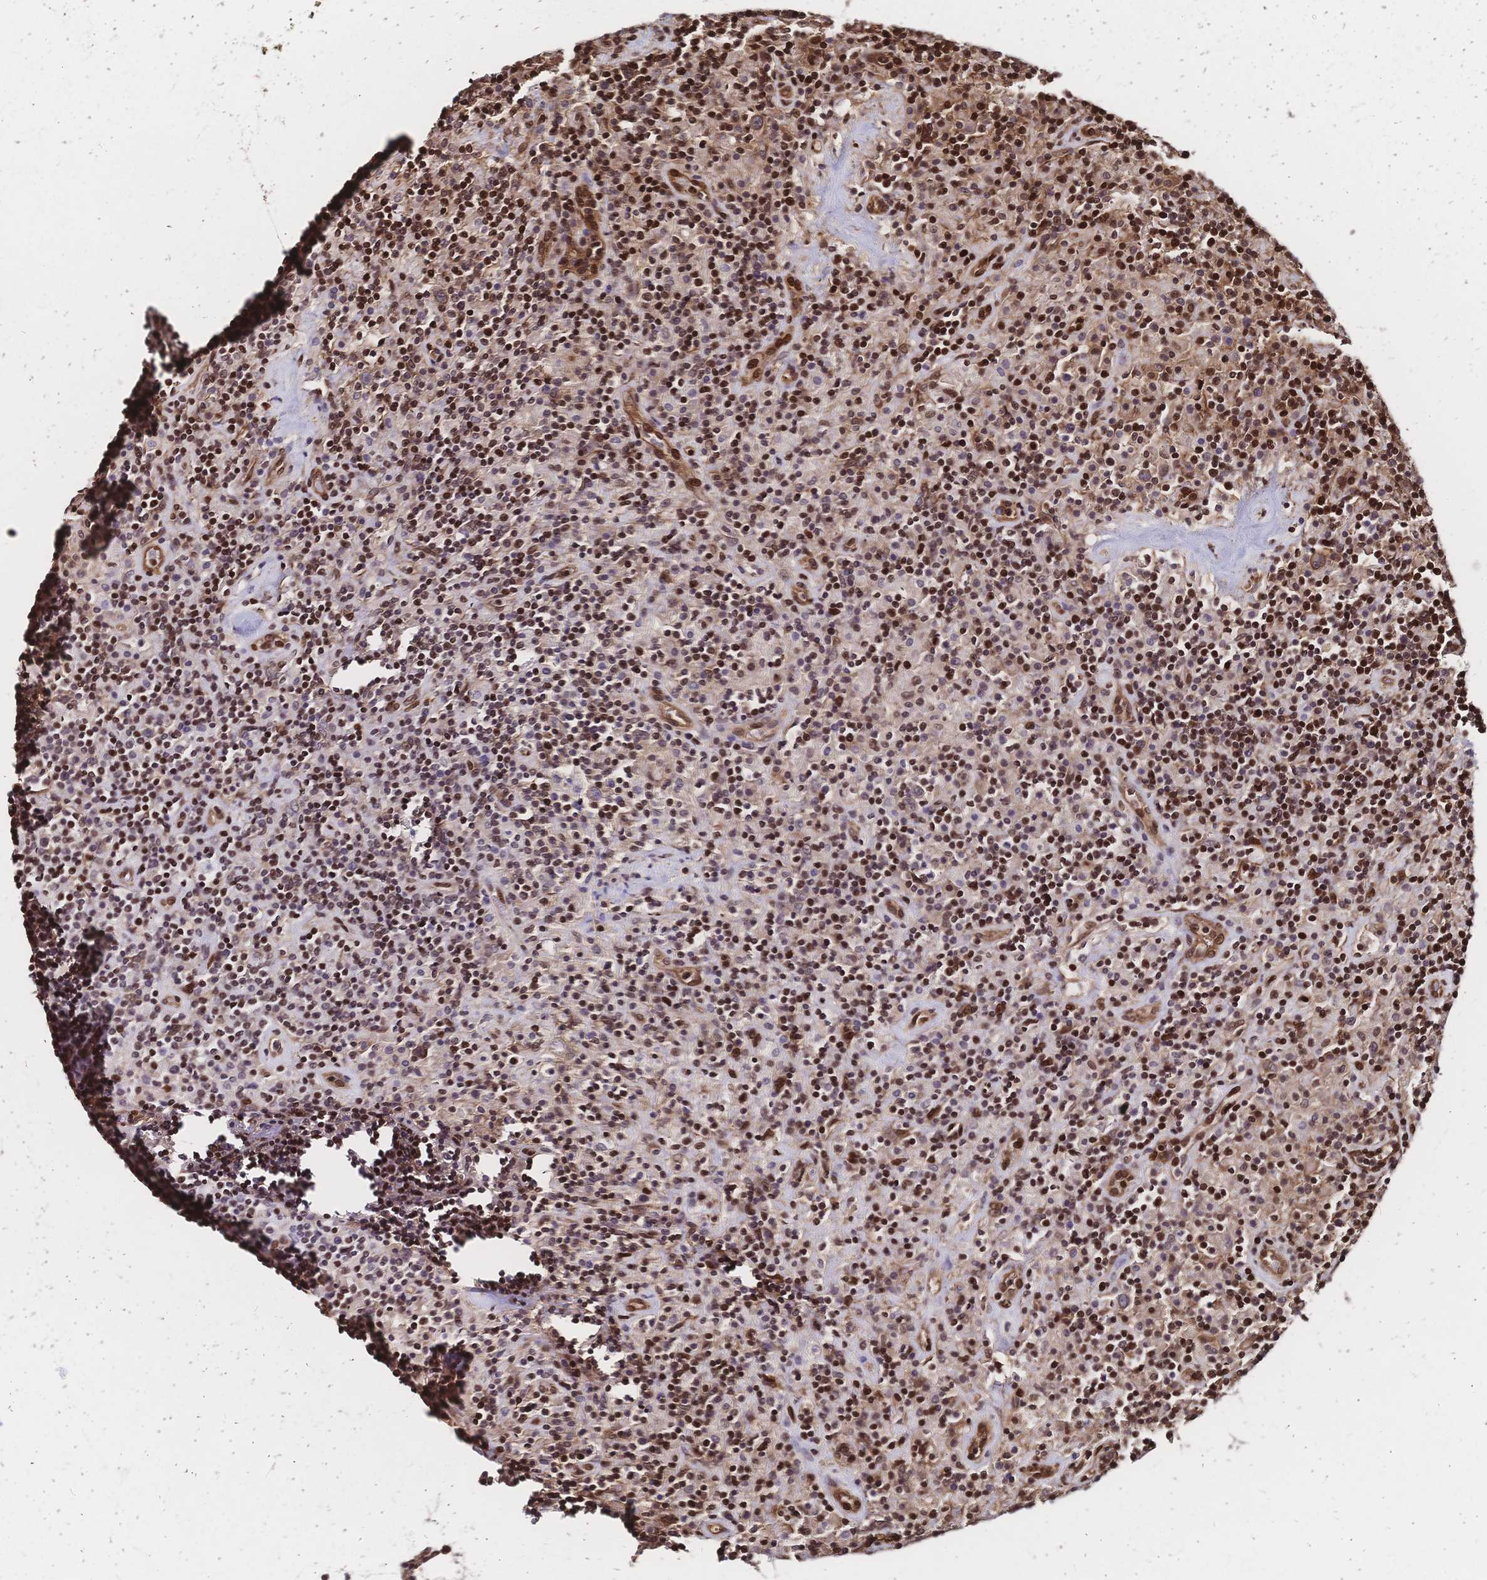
{"staining": {"intensity": "moderate", "quantity": "25%-75%", "location": "nuclear"}, "tissue": "lymphoma", "cell_type": "Tumor cells", "image_type": "cancer", "snomed": [{"axis": "morphology", "description": "Hodgkin's disease, NOS"}, {"axis": "topography", "description": "Thymus, NOS"}], "caption": "Lymphoma was stained to show a protein in brown. There is medium levels of moderate nuclear positivity in about 25%-75% of tumor cells. The protein is shown in brown color, while the nuclei are stained blue.", "gene": "HDGF", "patient": {"sex": "female", "age": 17}}